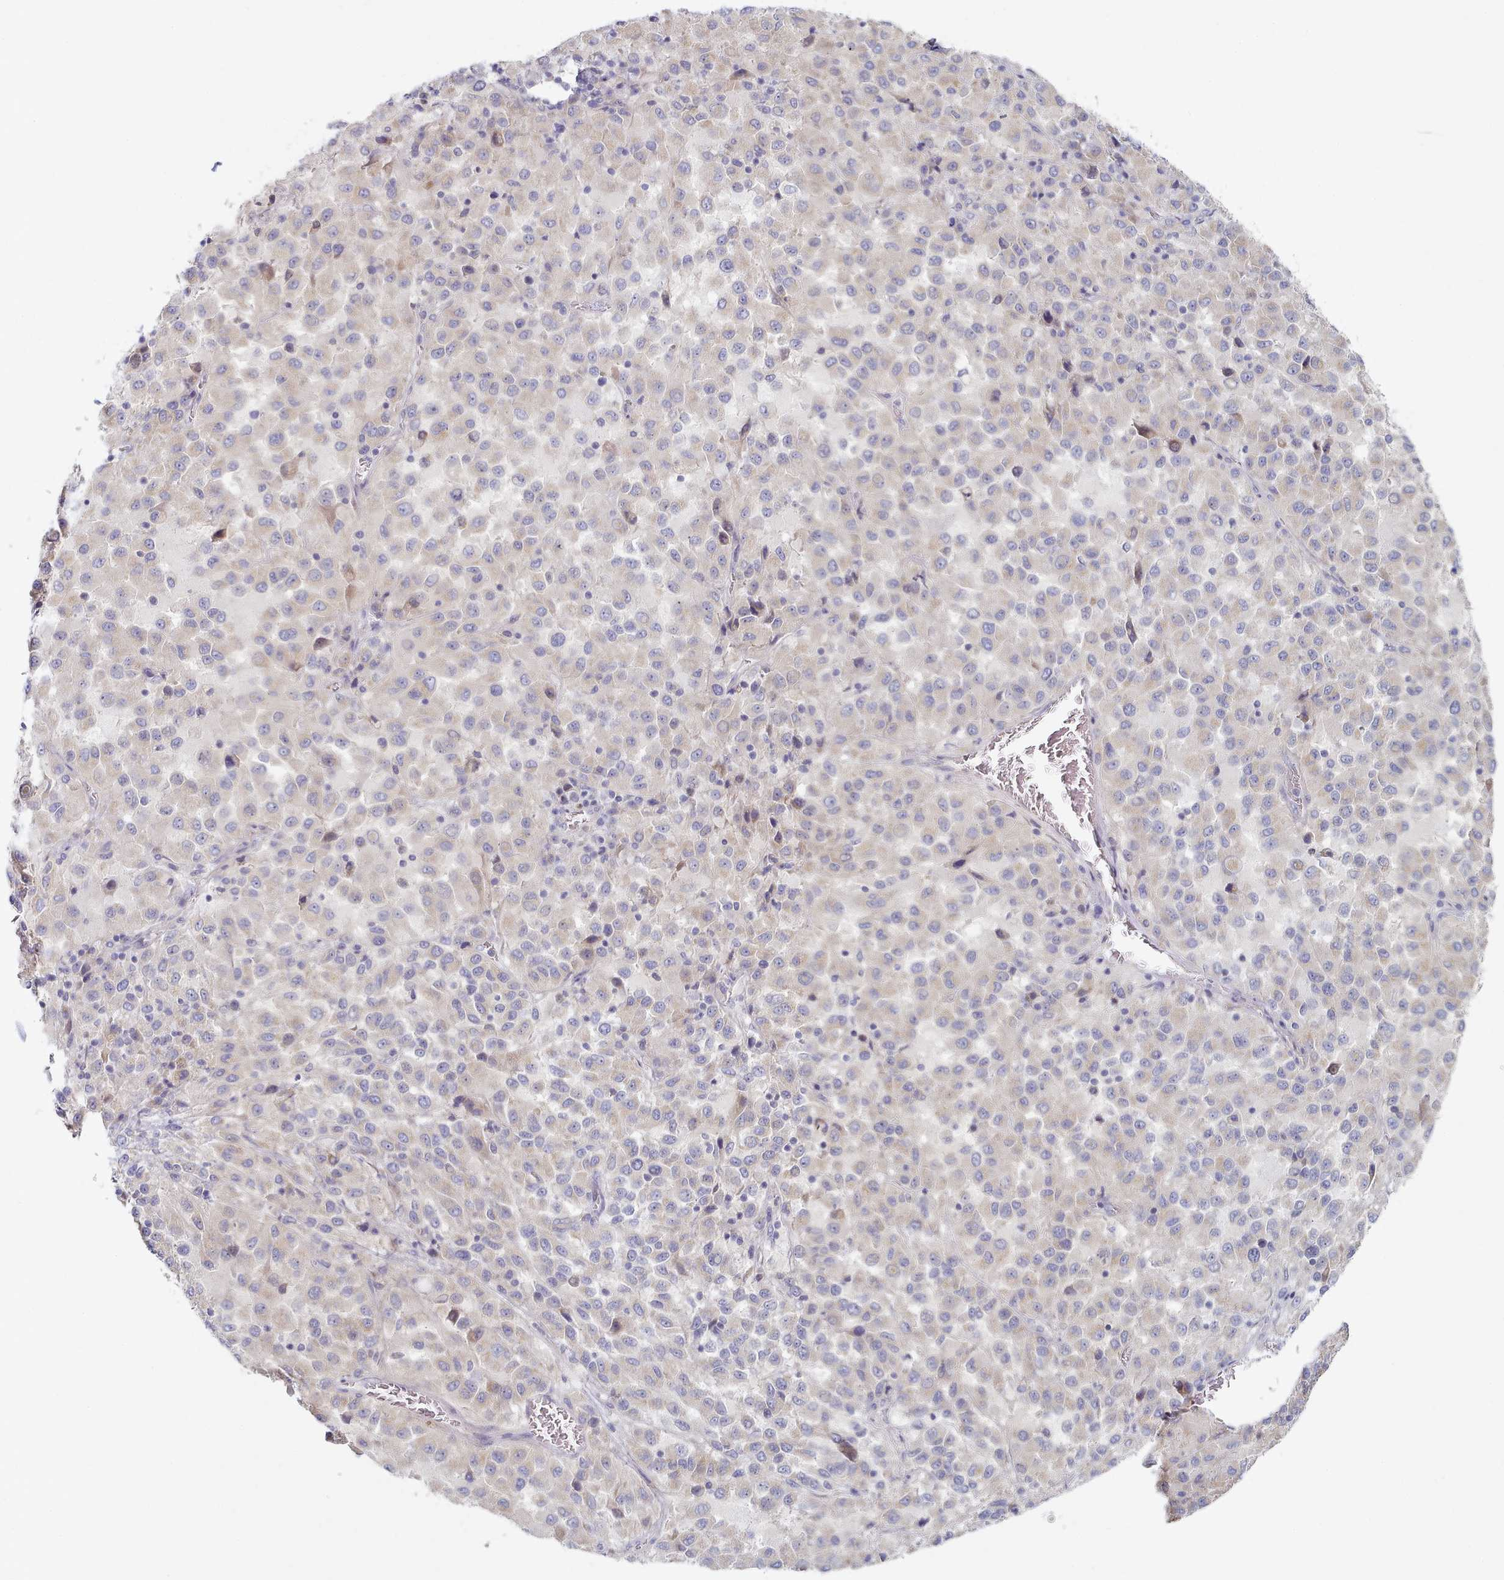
{"staining": {"intensity": "weak", "quantity": "<25%", "location": "cytoplasmic/membranous"}, "tissue": "melanoma", "cell_type": "Tumor cells", "image_type": "cancer", "snomed": [{"axis": "morphology", "description": "Malignant melanoma, Metastatic site"}, {"axis": "topography", "description": "Lung"}], "caption": "IHC image of neoplastic tissue: human melanoma stained with DAB displays no significant protein positivity in tumor cells.", "gene": "TYW1B", "patient": {"sex": "male", "age": 64}}